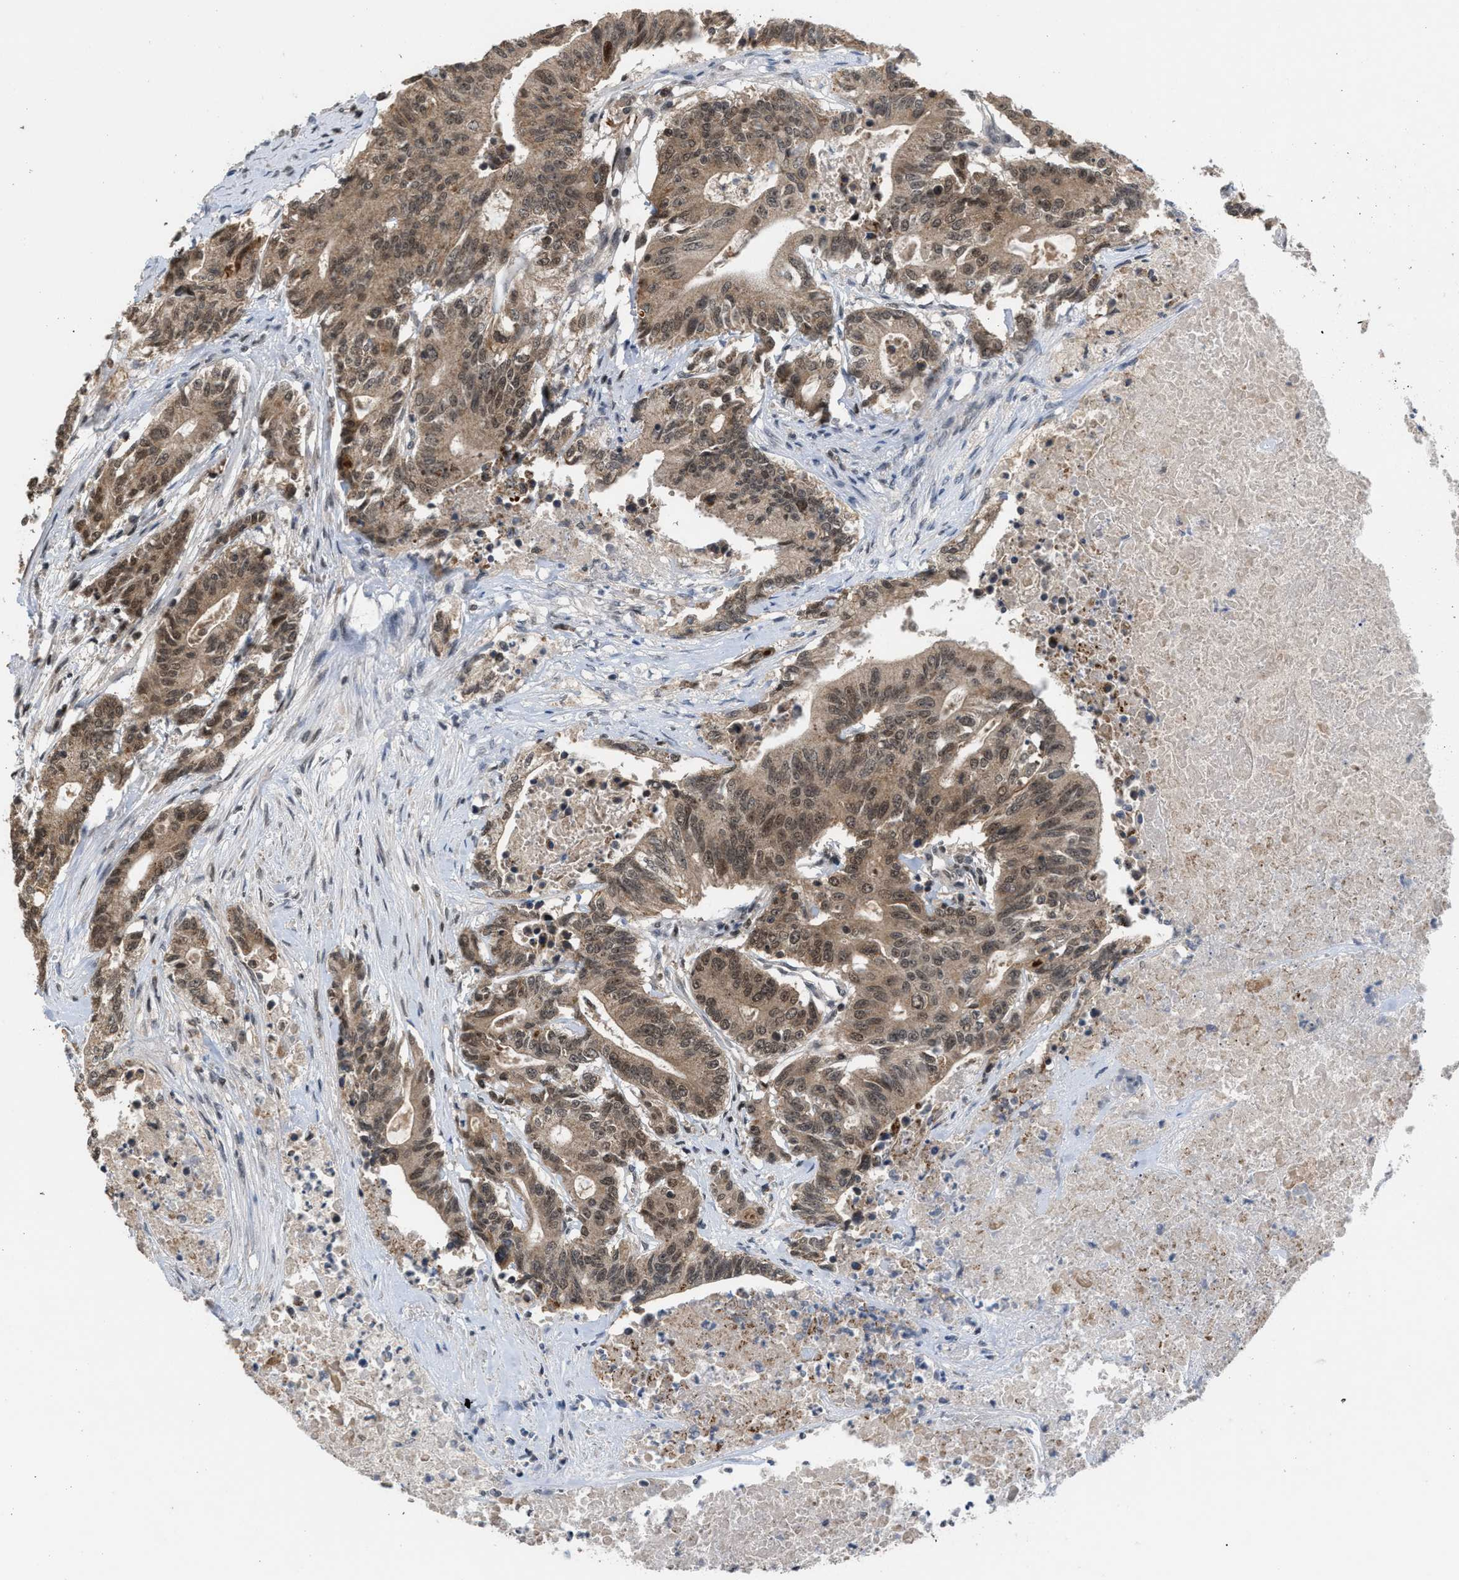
{"staining": {"intensity": "moderate", "quantity": ">75%", "location": "cytoplasmic/membranous,nuclear"}, "tissue": "colorectal cancer", "cell_type": "Tumor cells", "image_type": "cancer", "snomed": [{"axis": "morphology", "description": "Adenocarcinoma, NOS"}, {"axis": "topography", "description": "Colon"}], "caption": "Colorectal cancer stained with IHC reveals moderate cytoplasmic/membranous and nuclear expression in approximately >75% of tumor cells.", "gene": "C9orf78", "patient": {"sex": "female", "age": 77}}